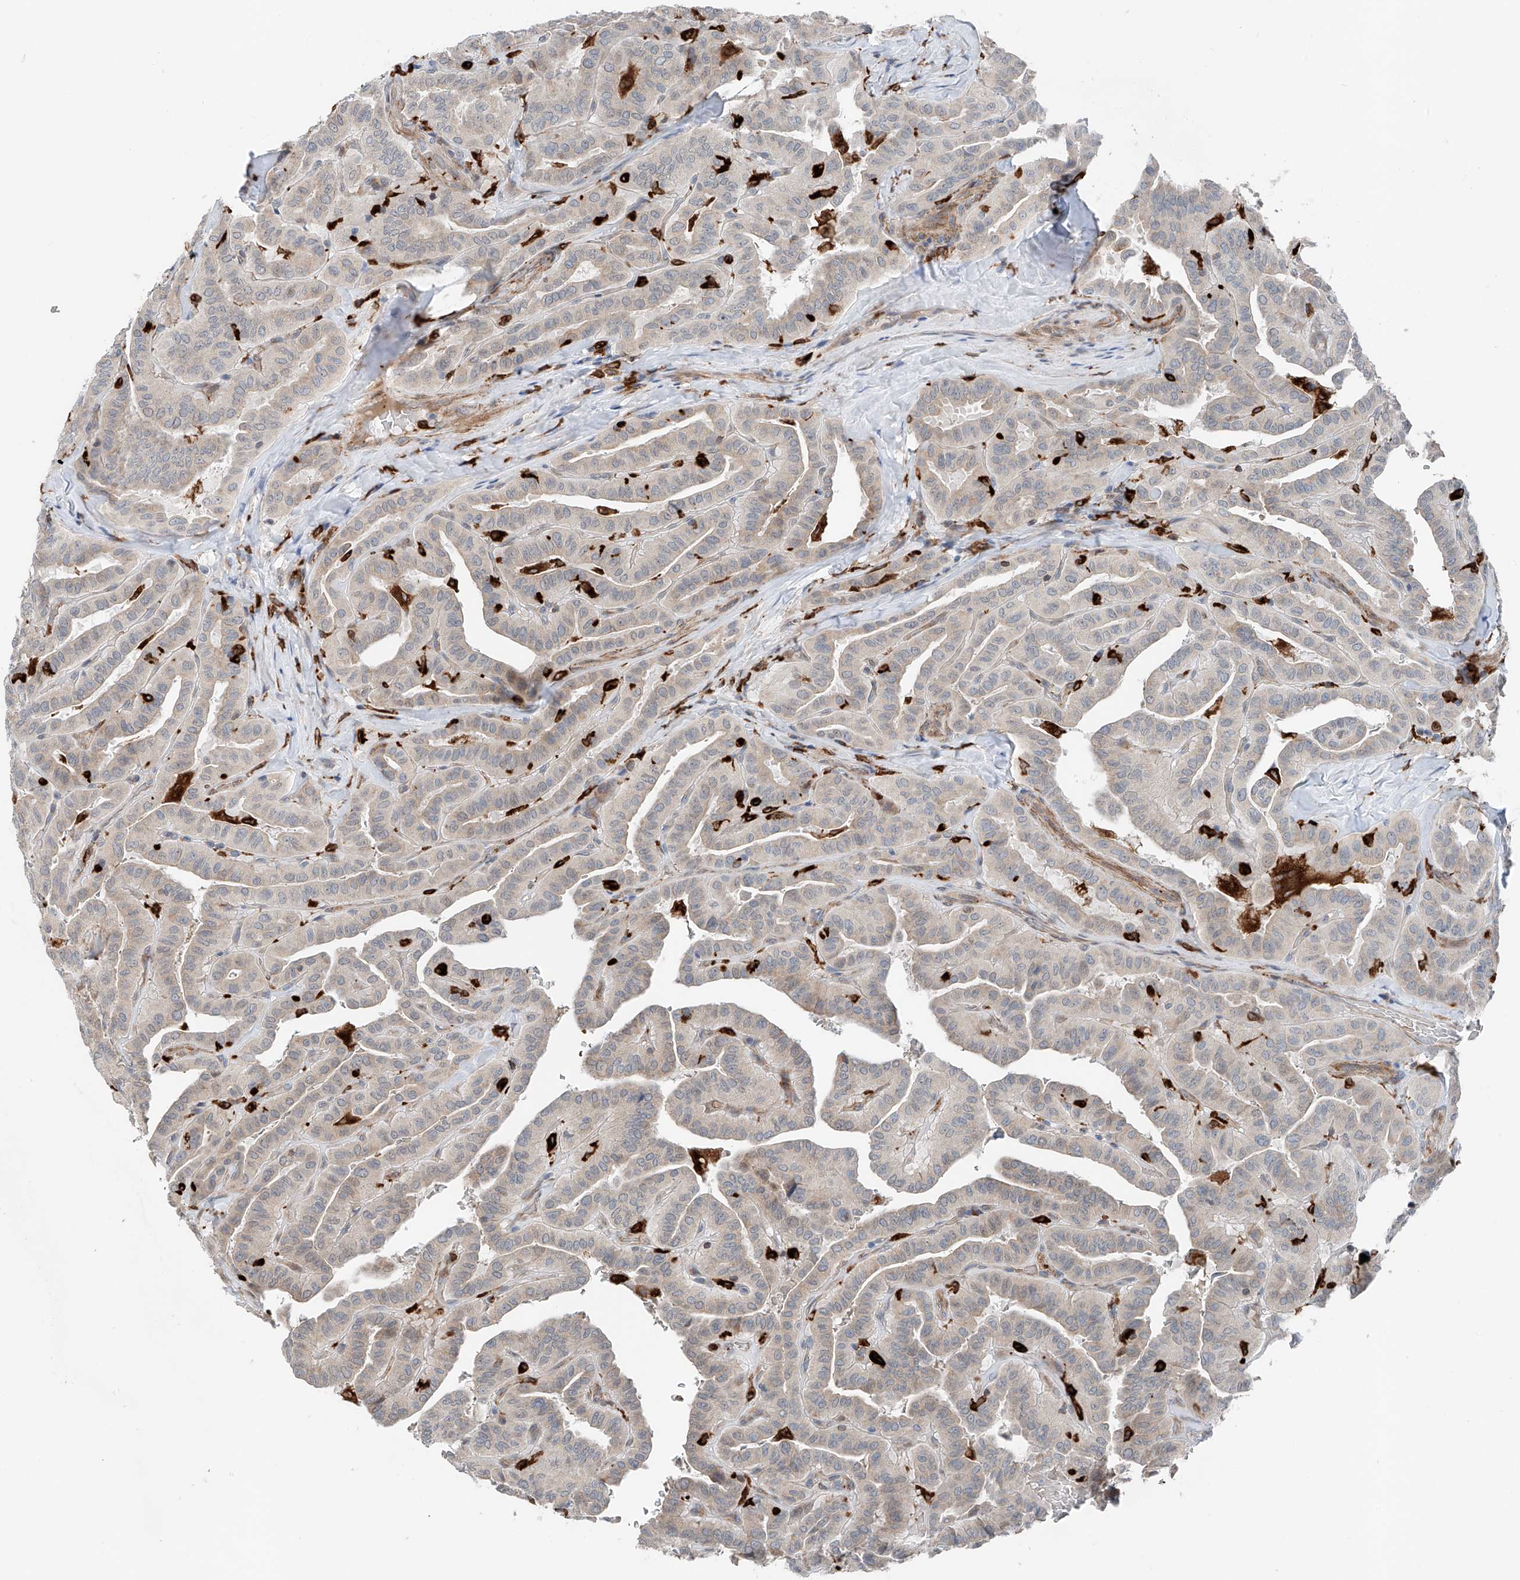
{"staining": {"intensity": "weak", "quantity": "<25%", "location": "cytoplasmic/membranous"}, "tissue": "thyroid cancer", "cell_type": "Tumor cells", "image_type": "cancer", "snomed": [{"axis": "morphology", "description": "Papillary adenocarcinoma, NOS"}, {"axis": "topography", "description": "Thyroid gland"}], "caption": "An image of human thyroid papillary adenocarcinoma is negative for staining in tumor cells.", "gene": "TBXAS1", "patient": {"sex": "male", "age": 77}}